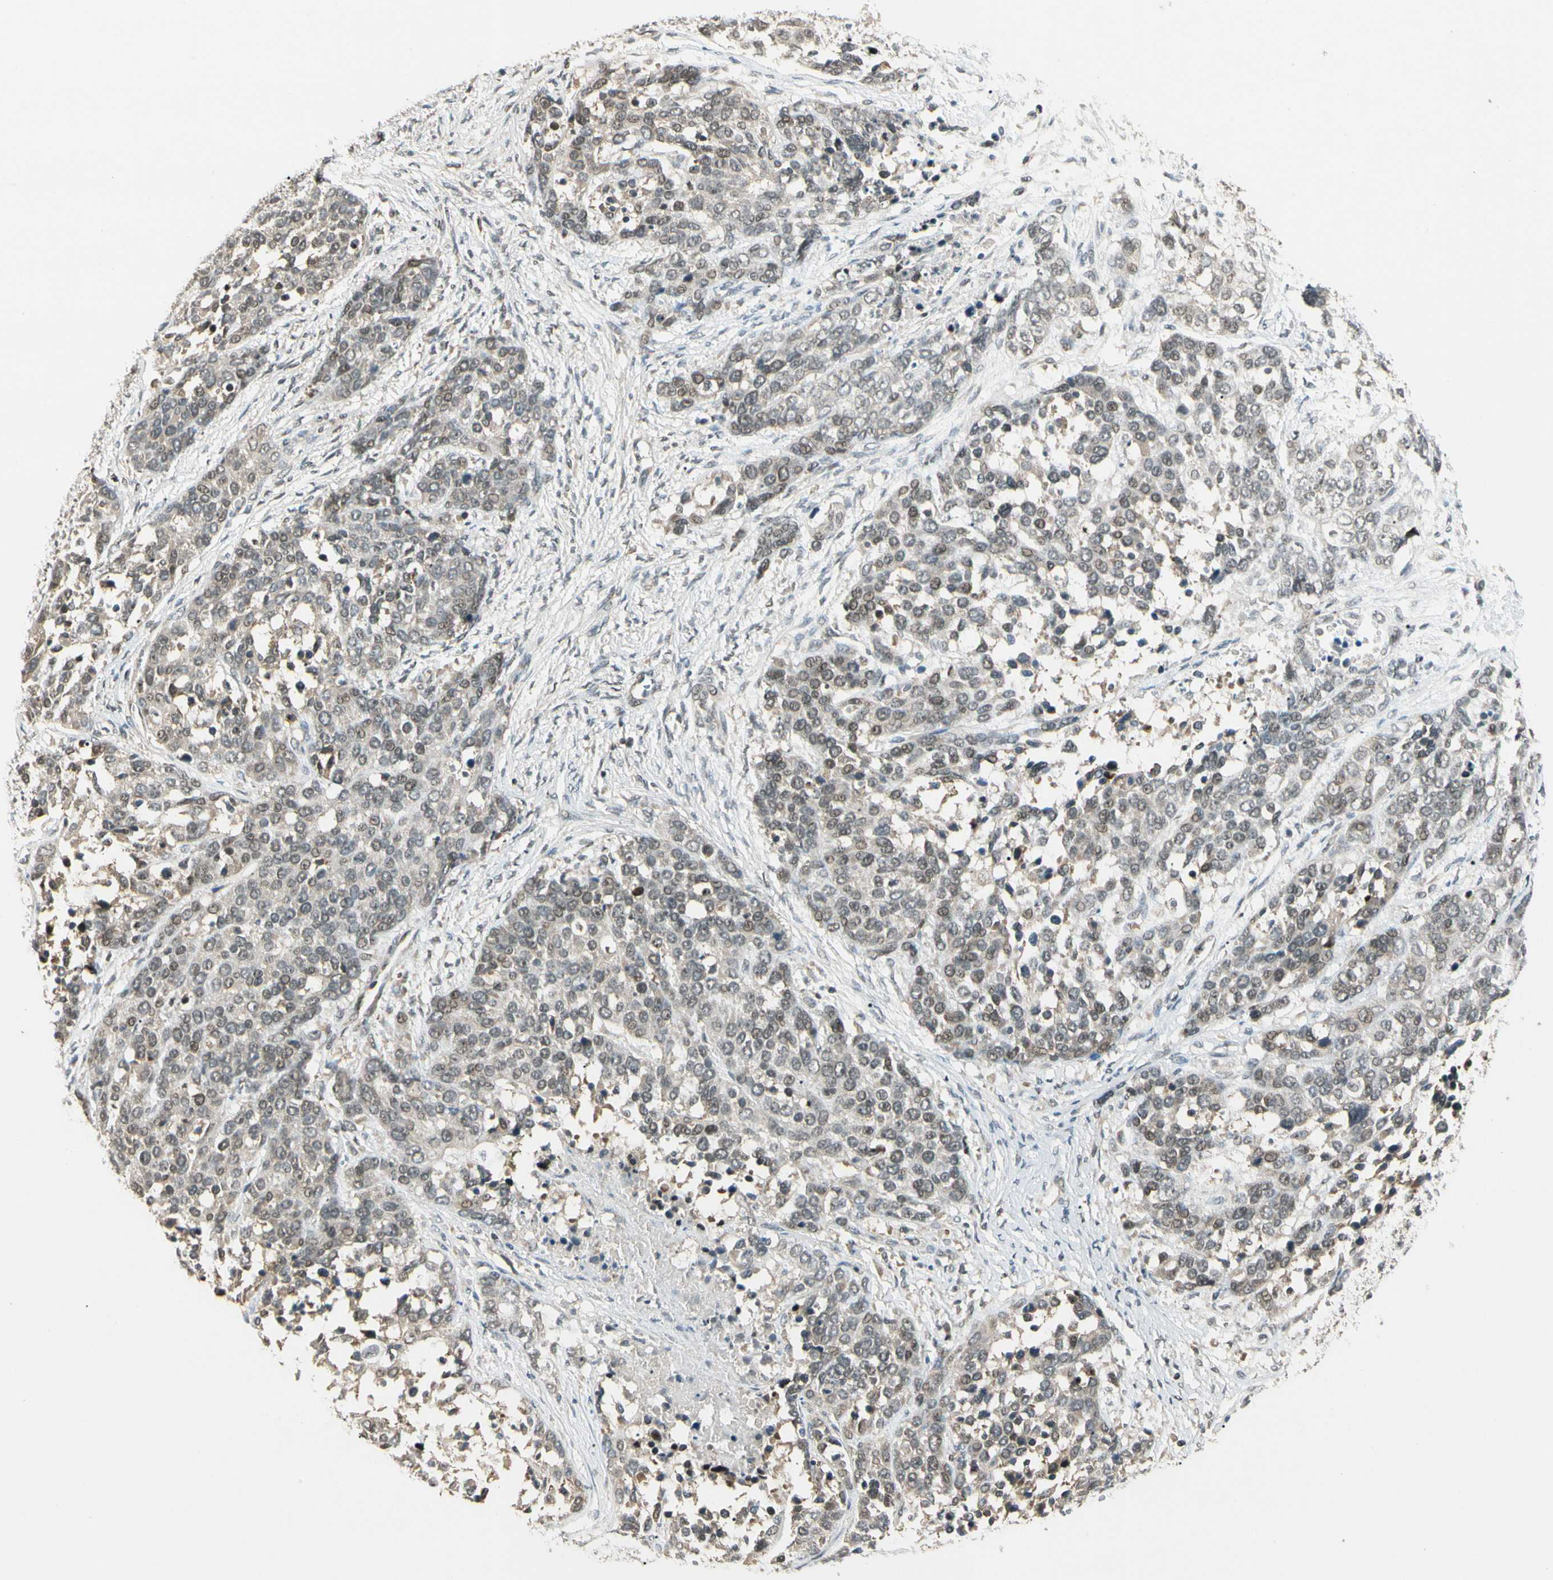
{"staining": {"intensity": "weak", "quantity": ">75%", "location": "cytoplasmic/membranous,nuclear"}, "tissue": "ovarian cancer", "cell_type": "Tumor cells", "image_type": "cancer", "snomed": [{"axis": "morphology", "description": "Cystadenocarcinoma, serous, NOS"}, {"axis": "topography", "description": "Ovary"}], "caption": "Immunohistochemical staining of serous cystadenocarcinoma (ovarian) reveals low levels of weak cytoplasmic/membranous and nuclear expression in approximately >75% of tumor cells.", "gene": "ZSCAN12", "patient": {"sex": "female", "age": 44}}